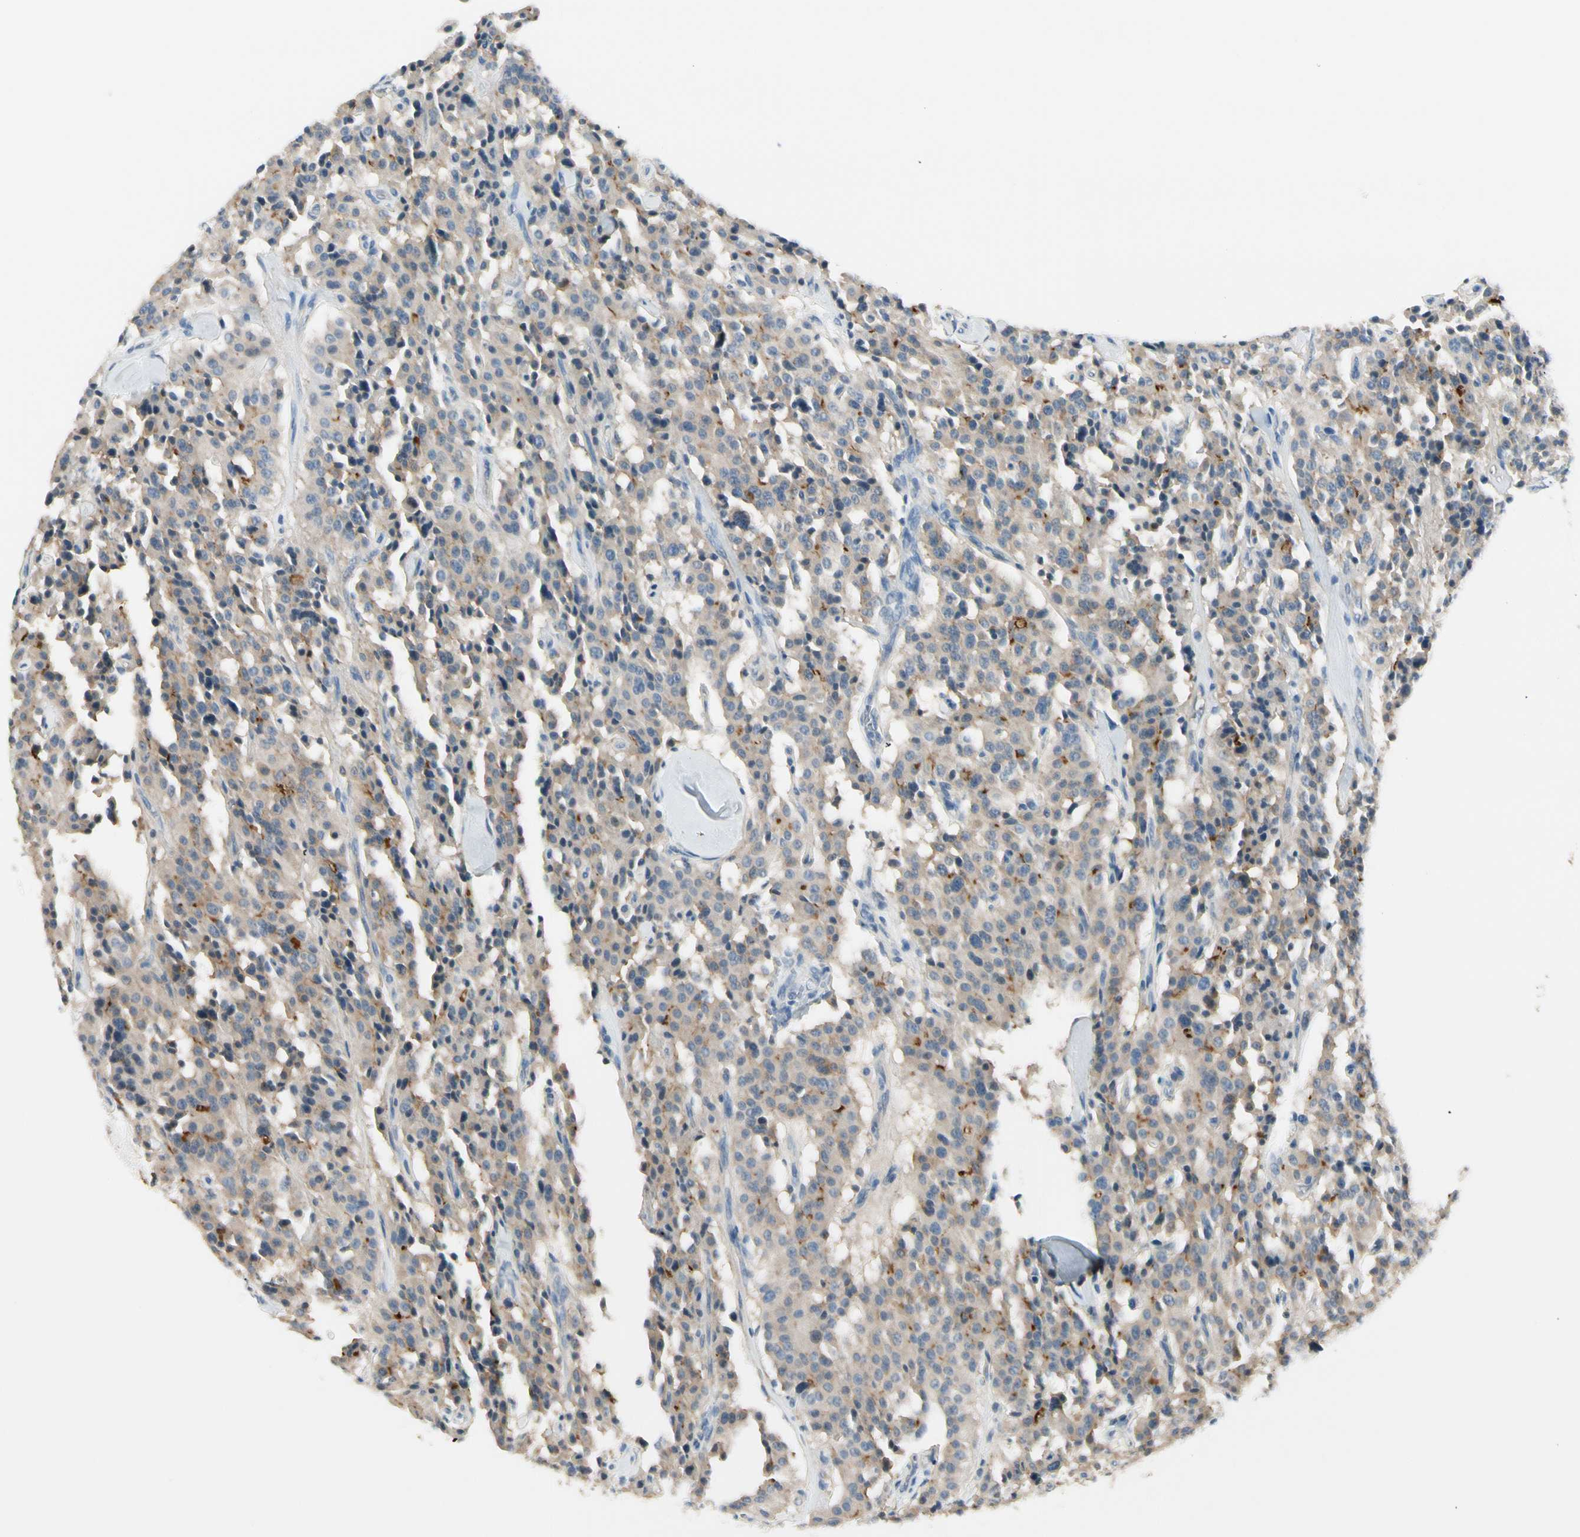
{"staining": {"intensity": "moderate", "quantity": "<25%", "location": "cytoplasmic/membranous"}, "tissue": "carcinoid", "cell_type": "Tumor cells", "image_type": "cancer", "snomed": [{"axis": "morphology", "description": "Carcinoid, malignant, NOS"}, {"axis": "topography", "description": "Lung"}], "caption": "About <25% of tumor cells in malignant carcinoid demonstrate moderate cytoplasmic/membranous protein positivity as visualized by brown immunohistochemical staining.", "gene": "PEBP1", "patient": {"sex": "male", "age": 30}}